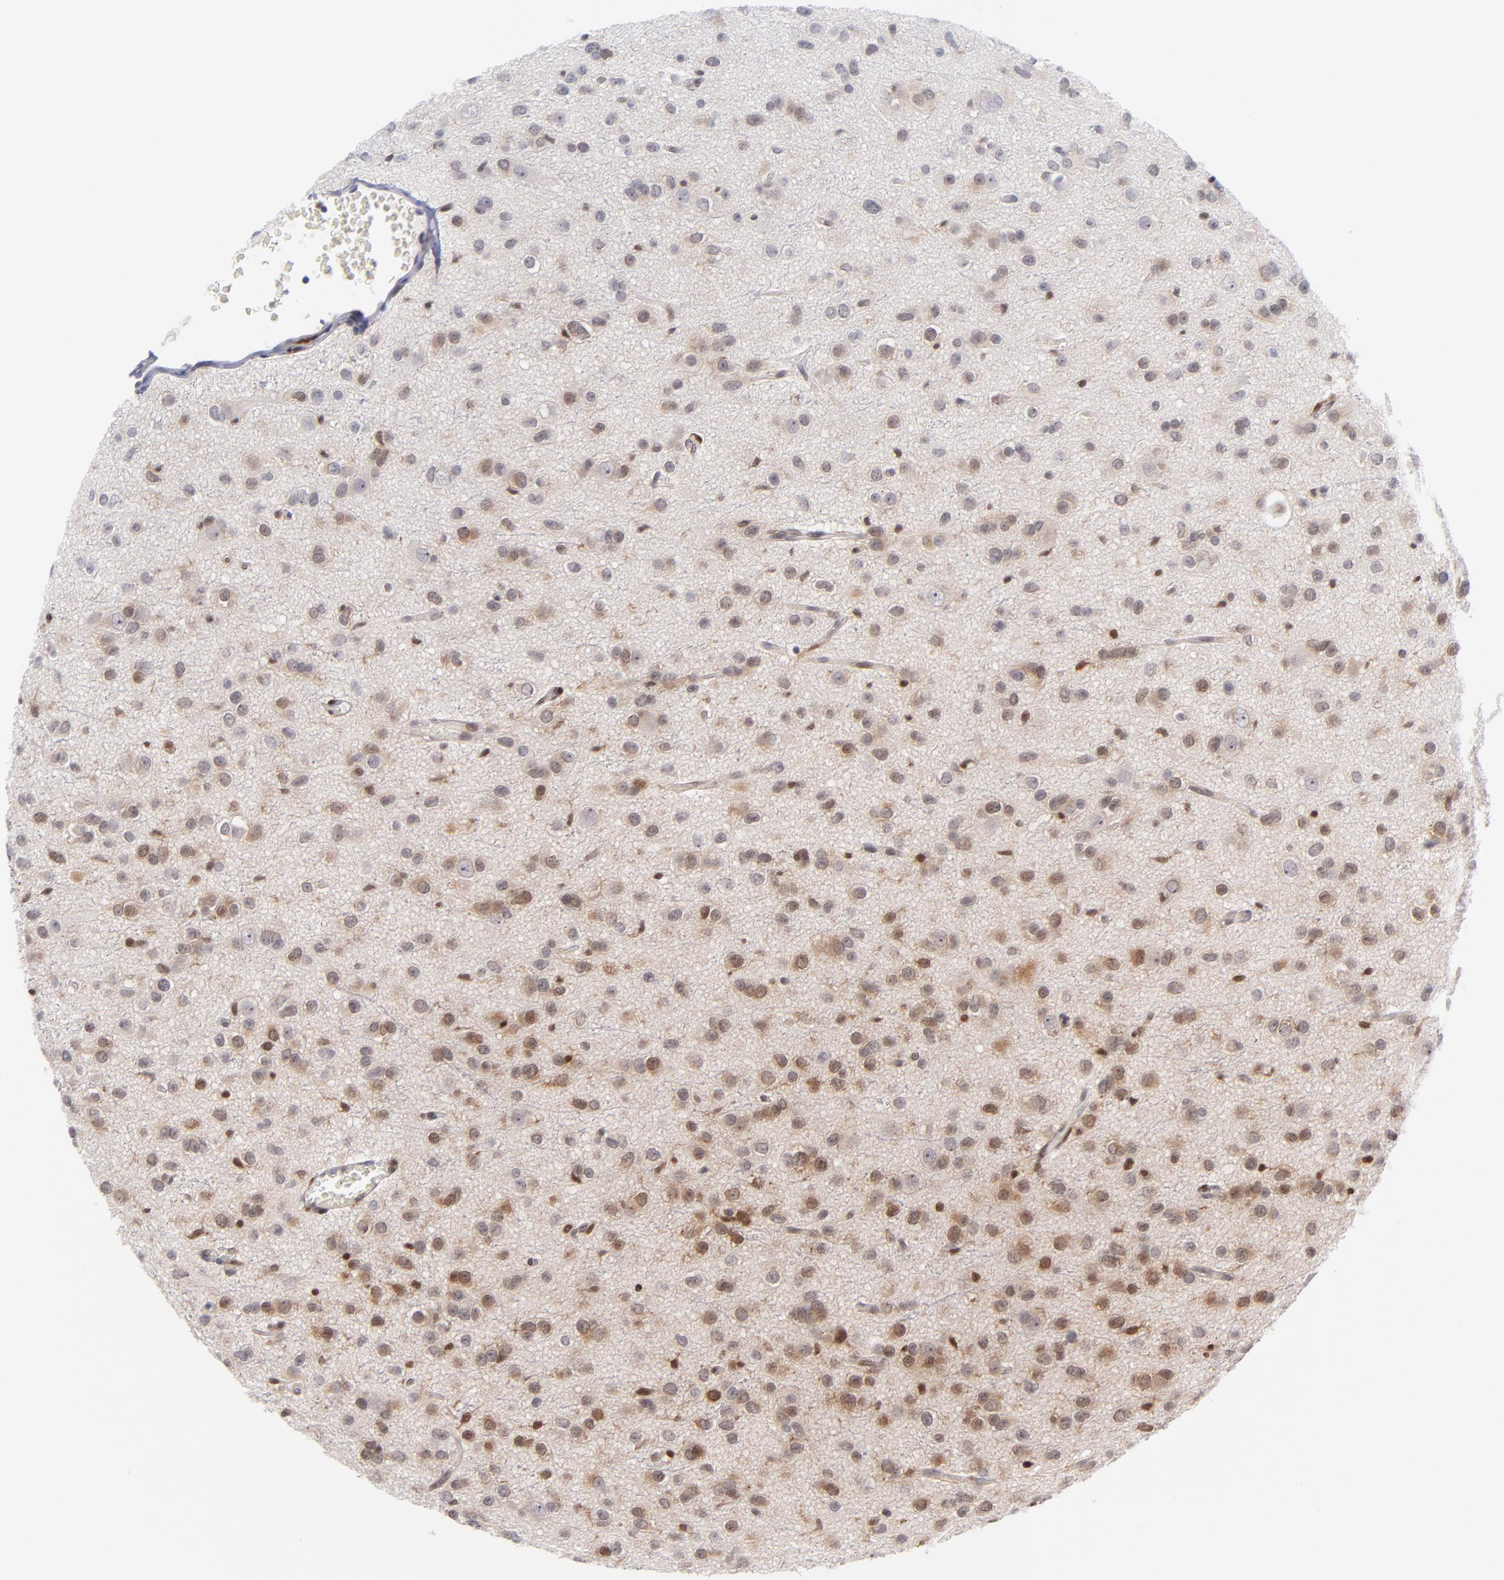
{"staining": {"intensity": "moderate", "quantity": "25%-75%", "location": "nuclear"}, "tissue": "glioma", "cell_type": "Tumor cells", "image_type": "cancer", "snomed": [{"axis": "morphology", "description": "Glioma, malignant, Low grade"}, {"axis": "topography", "description": "Brain"}], "caption": "Immunohistochemical staining of malignant glioma (low-grade) shows medium levels of moderate nuclear protein expression in approximately 25%-75% of tumor cells. The staining was performed using DAB (3,3'-diaminobenzidine), with brown indicating positive protein expression. Nuclei are stained blue with hematoxylin.", "gene": "BID", "patient": {"sex": "male", "age": 42}}